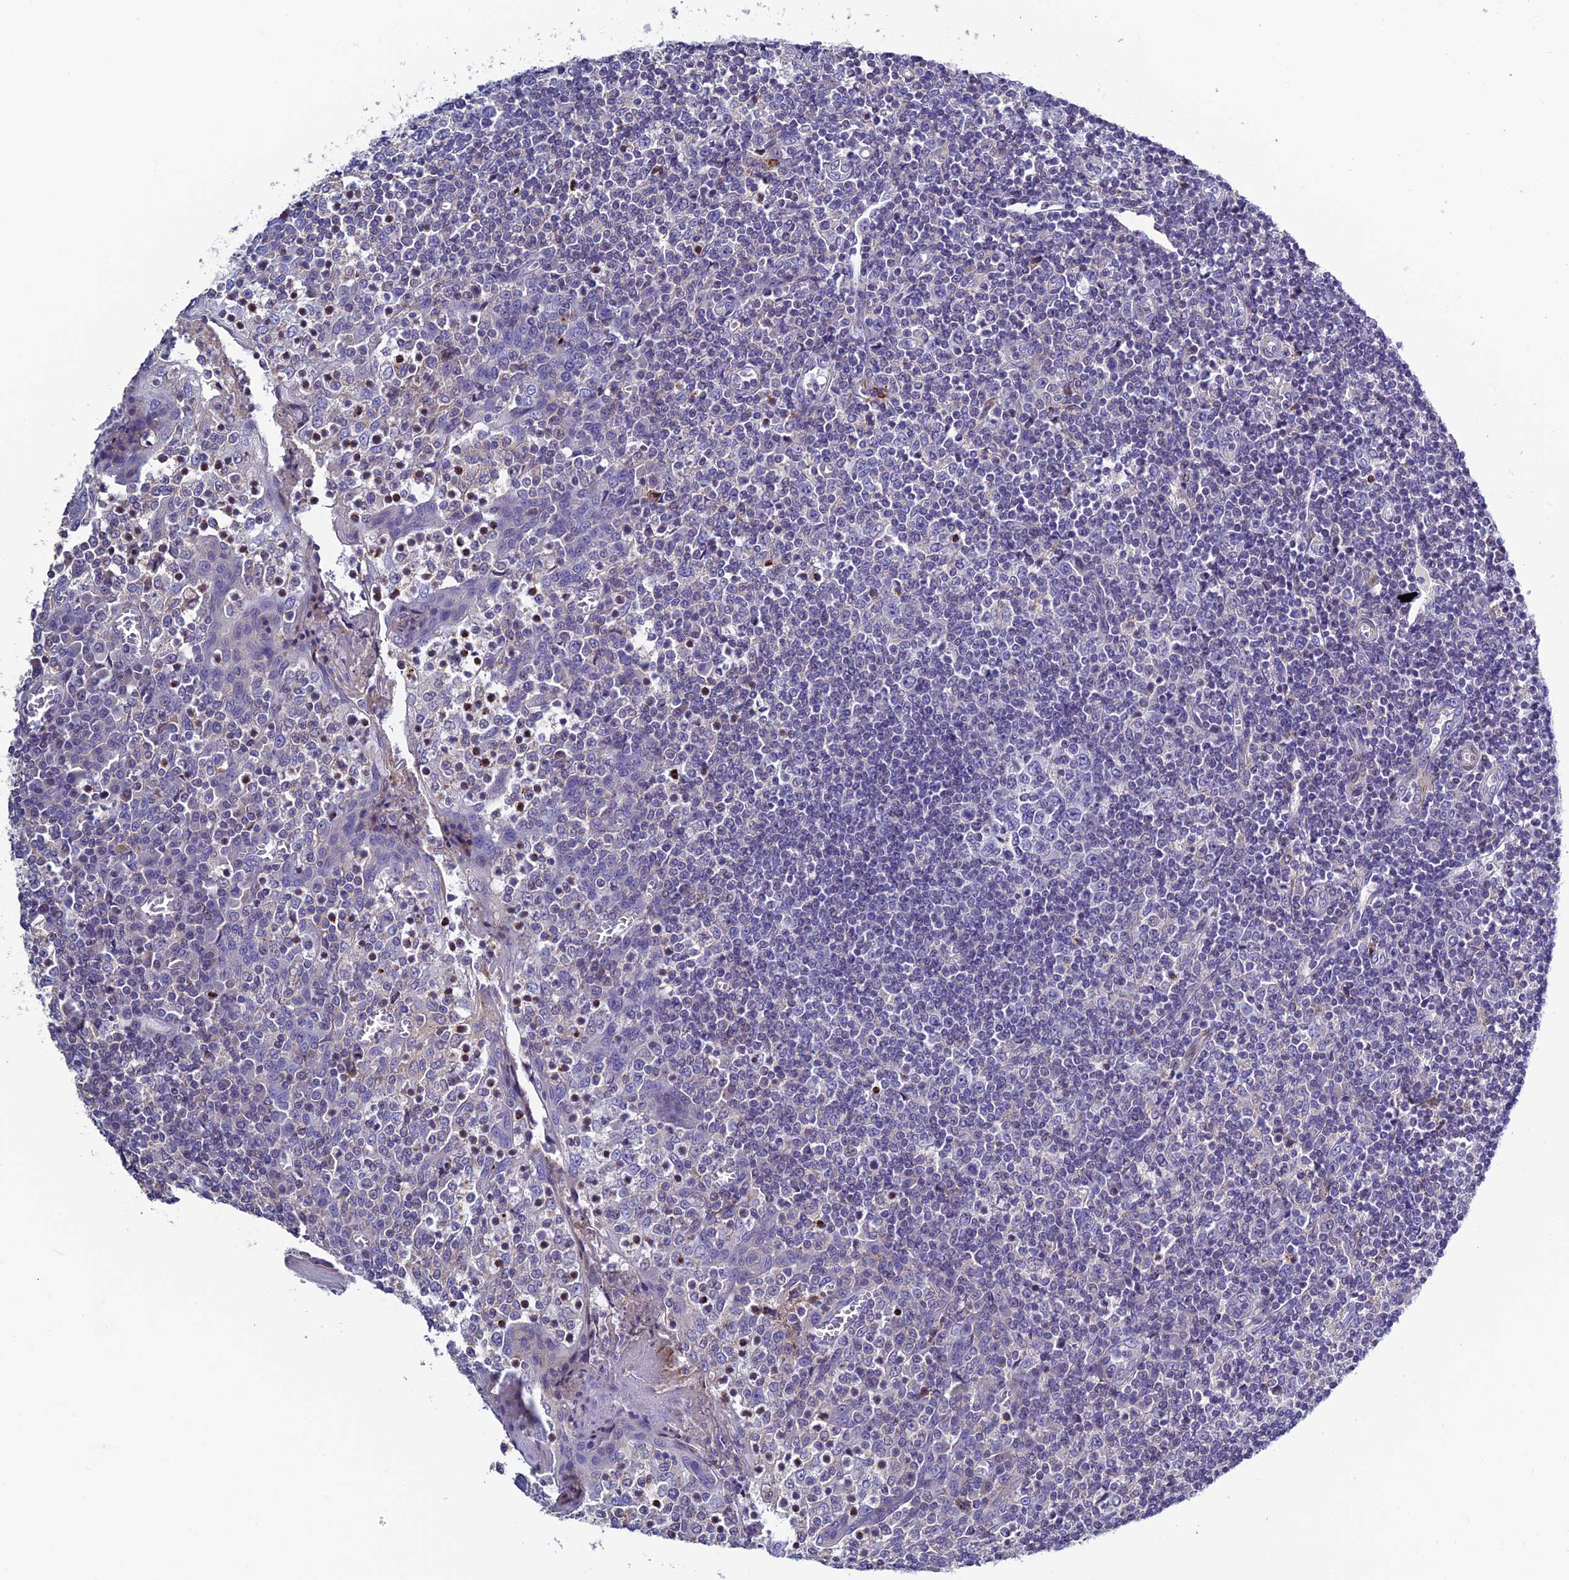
{"staining": {"intensity": "negative", "quantity": "none", "location": "none"}, "tissue": "tonsil", "cell_type": "Germinal center cells", "image_type": "normal", "snomed": [{"axis": "morphology", "description": "Normal tissue, NOS"}, {"axis": "topography", "description": "Tonsil"}], "caption": "Protein analysis of normal tonsil exhibits no significant staining in germinal center cells.", "gene": "FAM178B", "patient": {"sex": "female", "age": 19}}